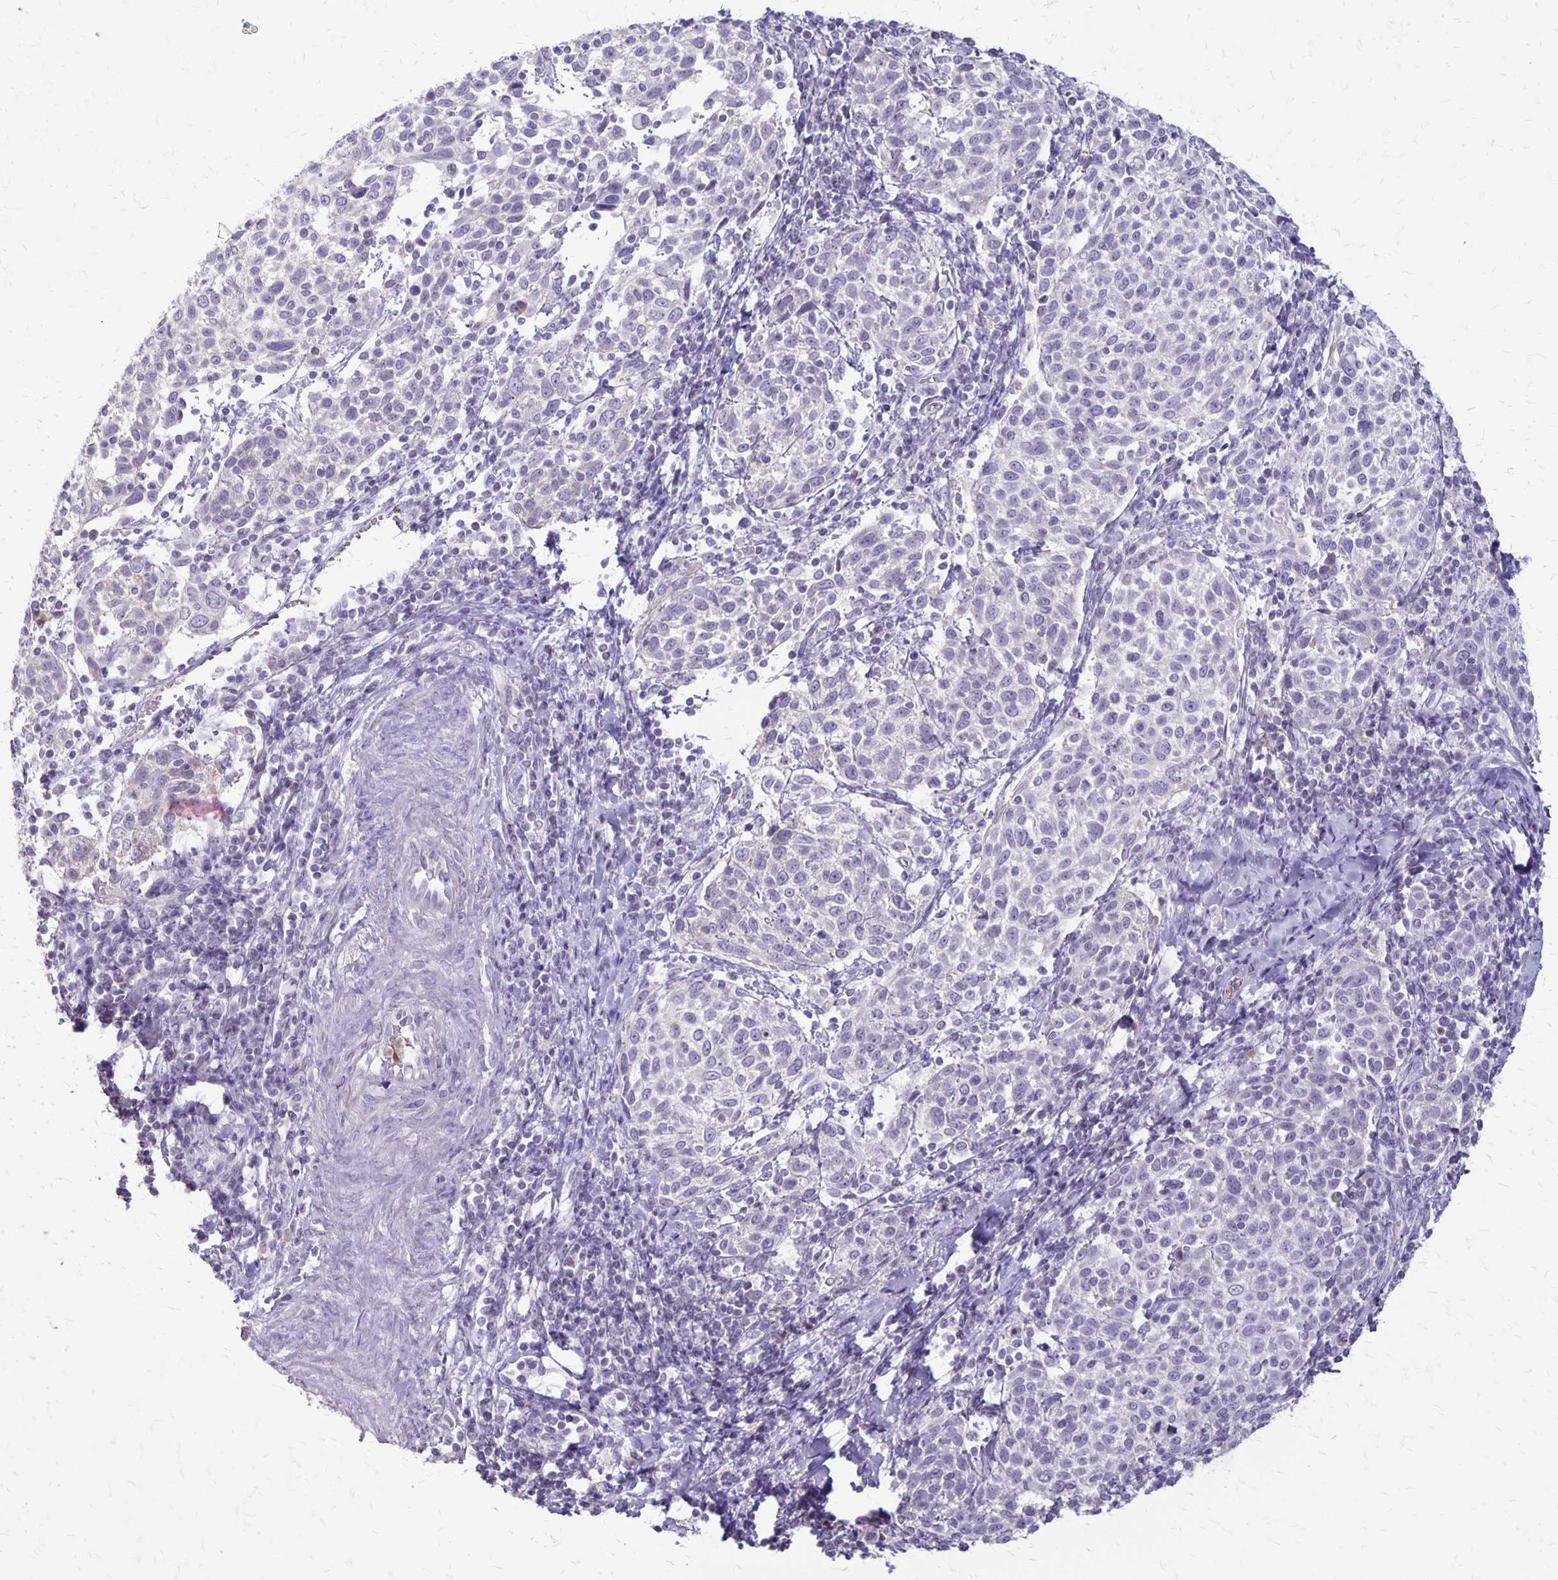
{"staining": {"intensity": "negative", "quantity": "none", "location": "none"}, "tissue": "cervical cancer", "cell_type": "Tumor cells", "image_type": "cancer", "snomed": [{"axis": "morphology", "description": "Squamous cell carcinoma, NOS"}, {"axis": "topography", "description": "Cervix"}], "caption": "Cervical cancer was stained to show a protein in brown. There is no significant staining in tumor cells. (DAB immunohistochemistry visualized using brightfield microscopy, high magnification).", "gene": "SEPTIN5", "patient": {"sex": "female", "age": 61}}